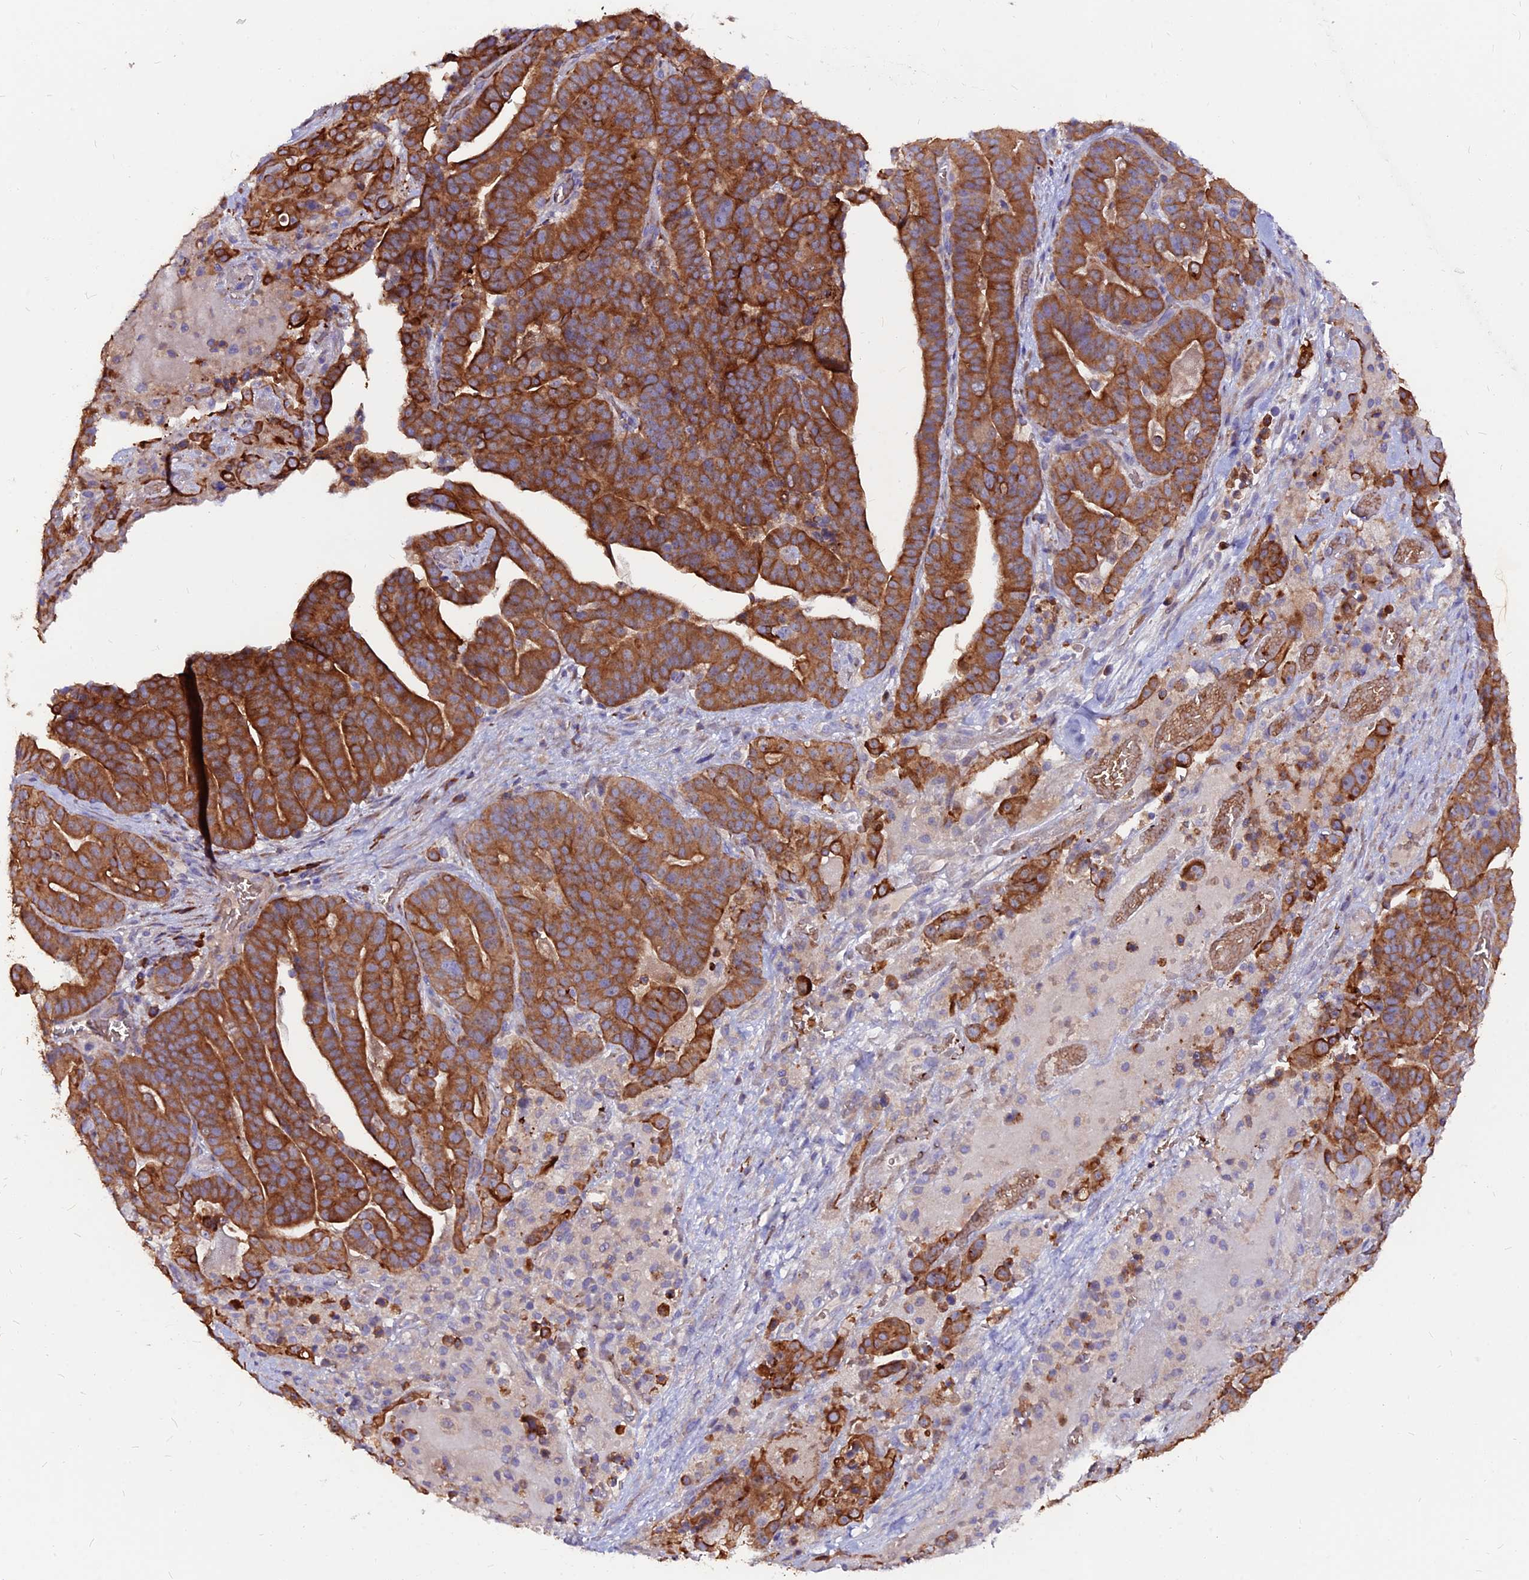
{"staining": {"intensity": "strong", "quantity": ">75%", "location": "cytoplasmic/membranous"}, "tissue": "stomach cancer", "cell_type": "Tumor cells", "image_type": "cancer", "snomed": [{"axis": "morphology", "description": "Adenocarcinoma, NOS"}, {"axis": "topography", "description": "Stomach"}], "caption": "A brown stain labels strong cytoplasmic/membranous expression of a protein in adenocarcinoma (stomach) tumor cells.", "gene": "DENND2D", "patient": {"sex": "male", "age": 48}}